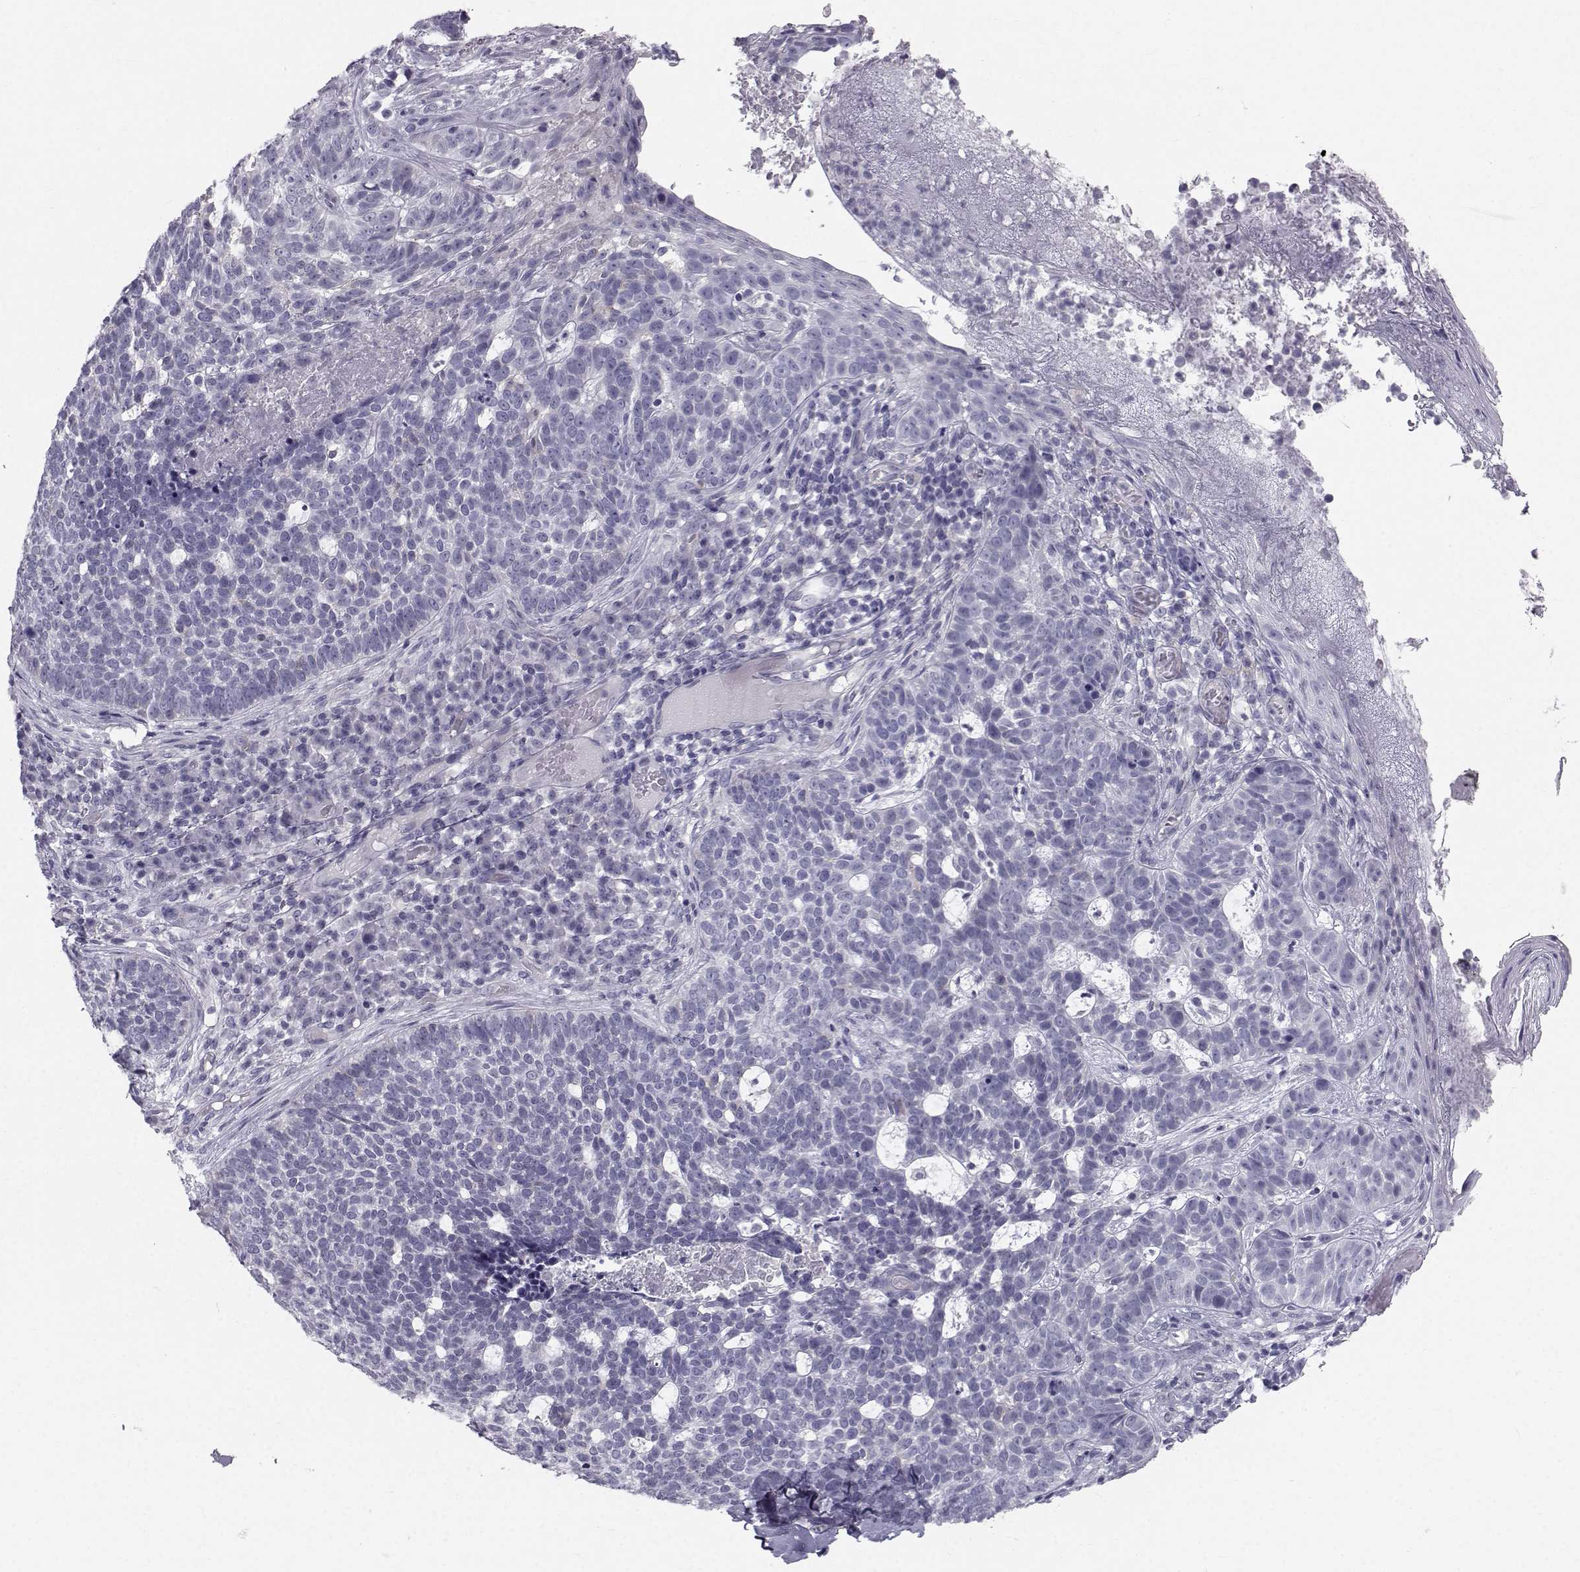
{"staining": {"intensity": "negative", "quantity": "none", "location": "none"}, "tissue": "skin cancer", "cell_type": "Tumor cells", "image_type": "cancer", "snomed": [{"axis": "morphology", "description": "Basal cell carcinoma"}, {"axis": "topography", "description": "Skin"}], "caption": "Immunohistochemistry (IHC) photomicrograph of human basal cell carcinoma (skin) stained for a protein (brown), which displays no staining in tumor cells.", "gene": "SPDYE4", "patient": {"sex": "female", "age": 69}}